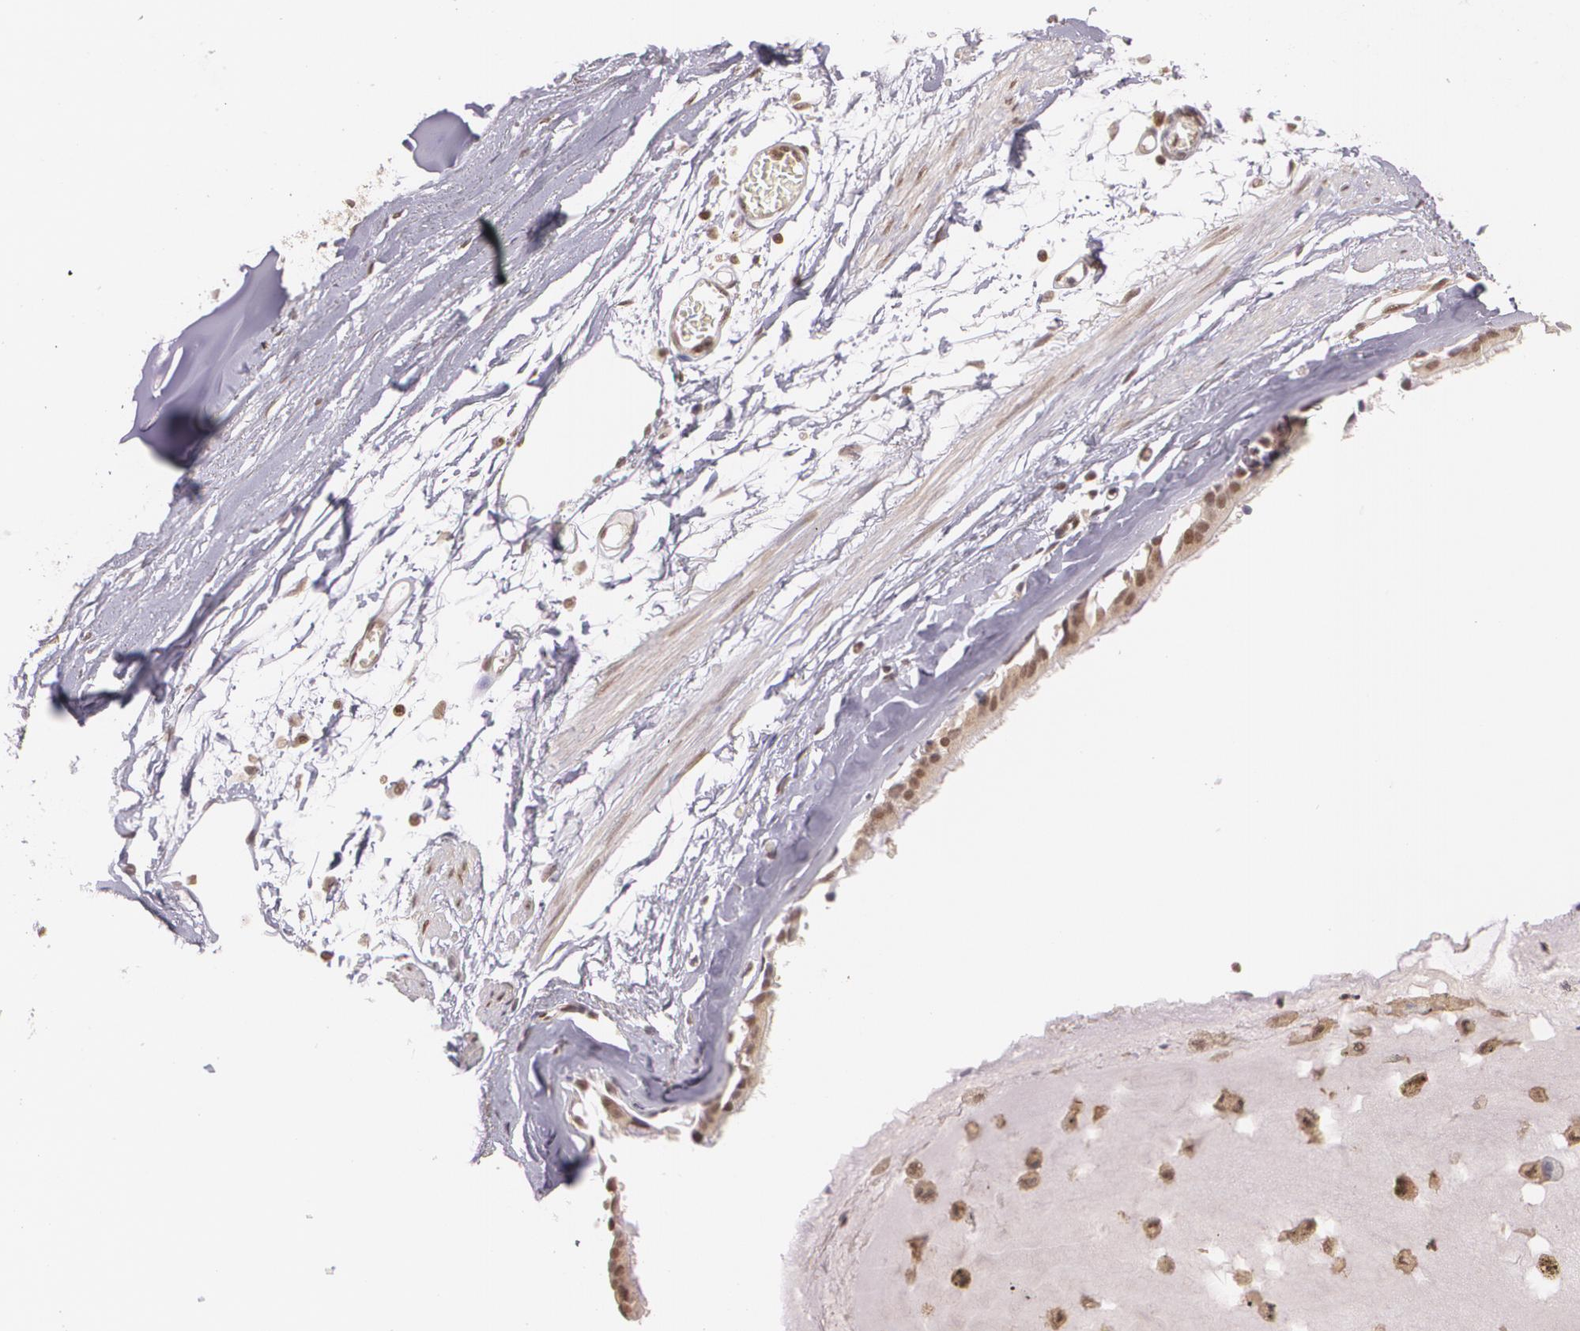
{"staining": {"intensity": "moderate", "quantity": ">75%", "location": "nuclear"}, "tissue": "adipose tissue", "cell_type": "Adipocytes", "image_type": "normal", "snomed": [{"axis": "morphology", "description": "Normal tissue, NOS"}, {"axis": "topography", "description": "Bronchus"}, {"axis": "topography", "description": "Lung"}], "caption": "Immunohistochemical staining of benign human adipose tissue reveals >75% levels of moderate nuclear protein staining in approximately >75% of adipocytes.", "gene": "CUL2", "patient": {"sex": "female", "age": 56}}